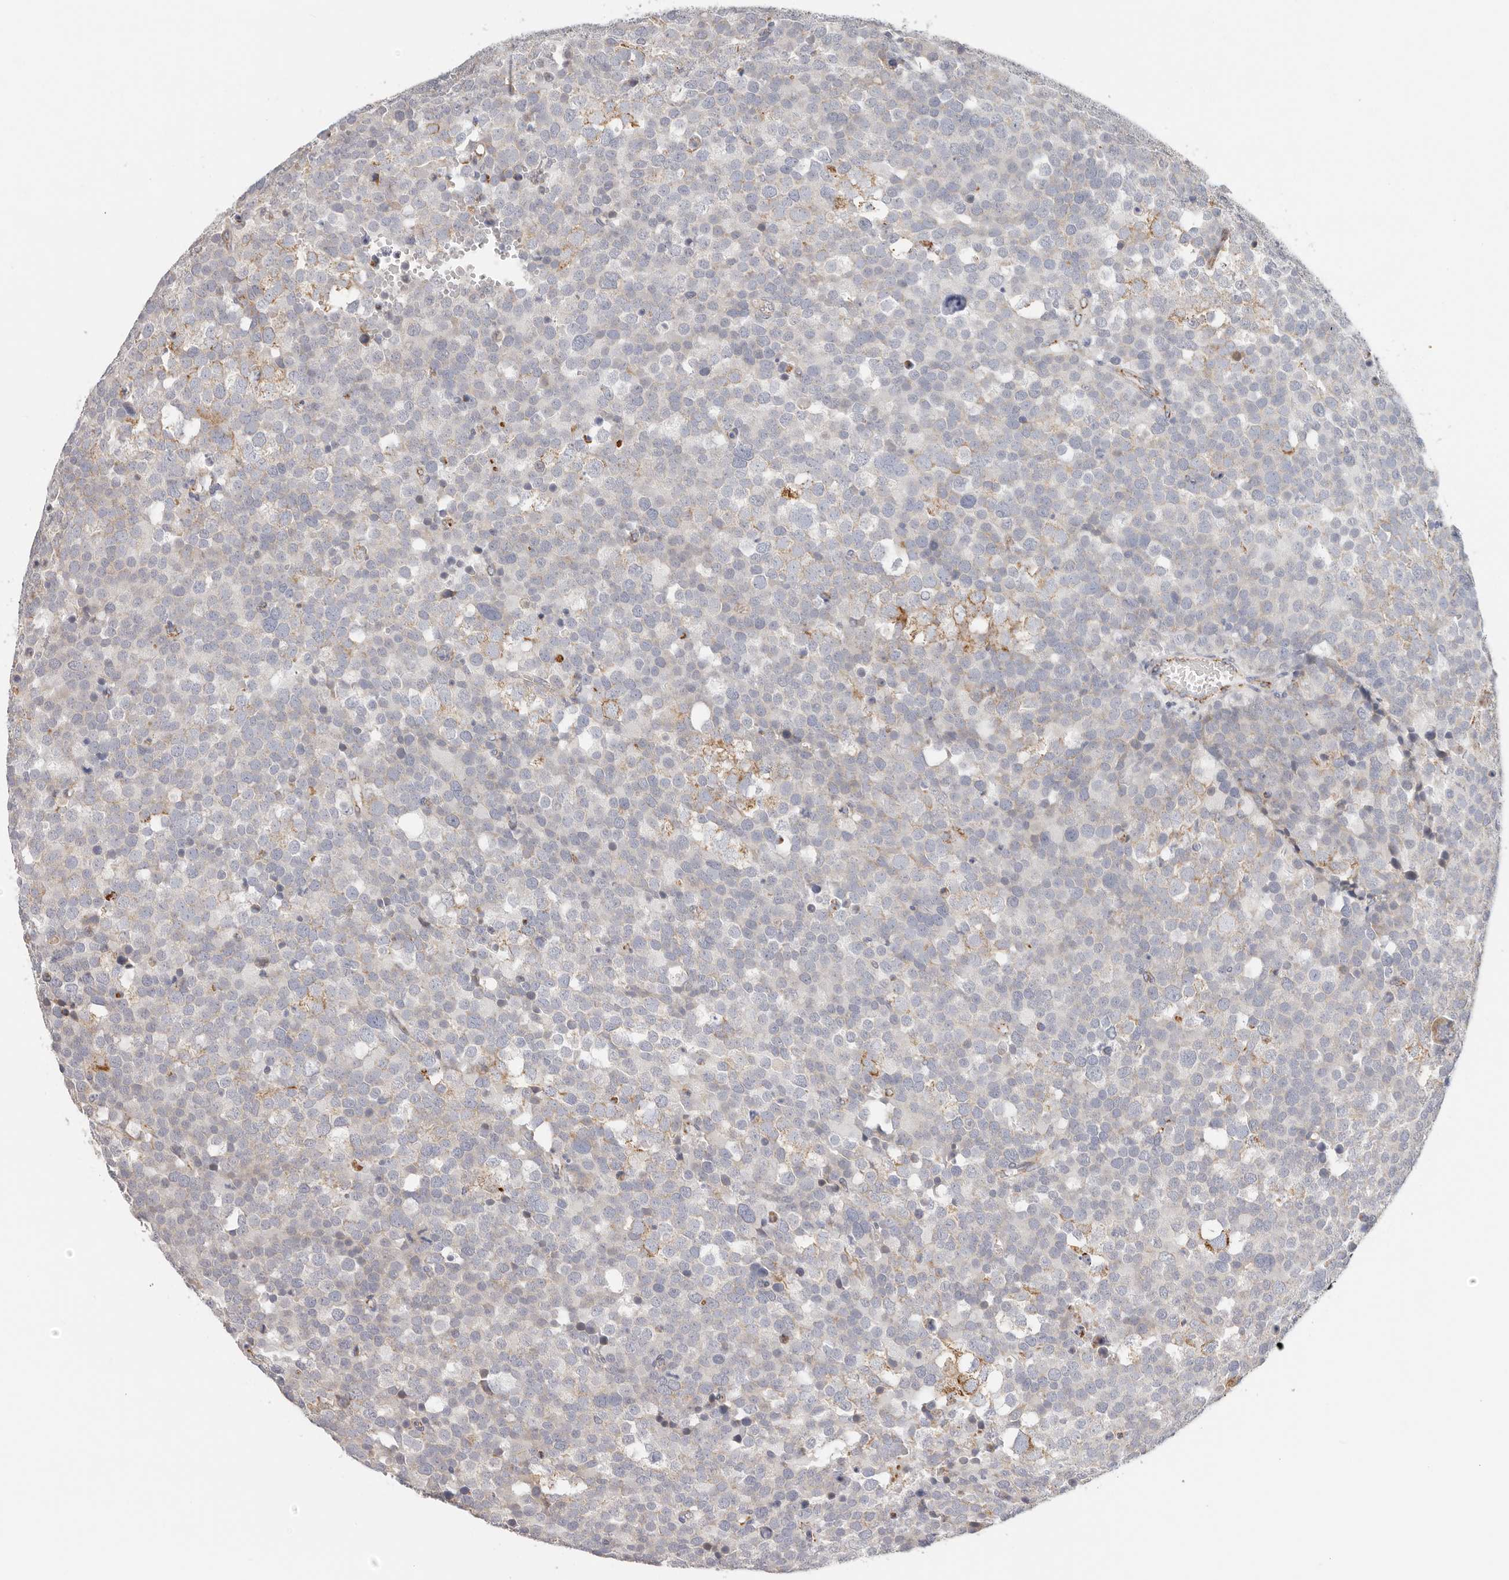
{"staining": {"intensity": "moderate", "quantity": "<25%", "location": "cytoplasmic/membranous"}, "tissue": "testis cancer", "cell_type": "Tumor cells", "image_type": "cancer", "snomed": [{"axis": "morphology", "description": "Seminoma, NOS"}, {"axis": "topography", "description": "Testis"}], "caption": "Human testis cancer (seminoma) stained with a brown dye demonstrates moderate cytoplasmic/membranous positive staining in approximately <25% of tumor cells.", "gene": "AFDN", "patient": {"sex": "male", "age": 71}}